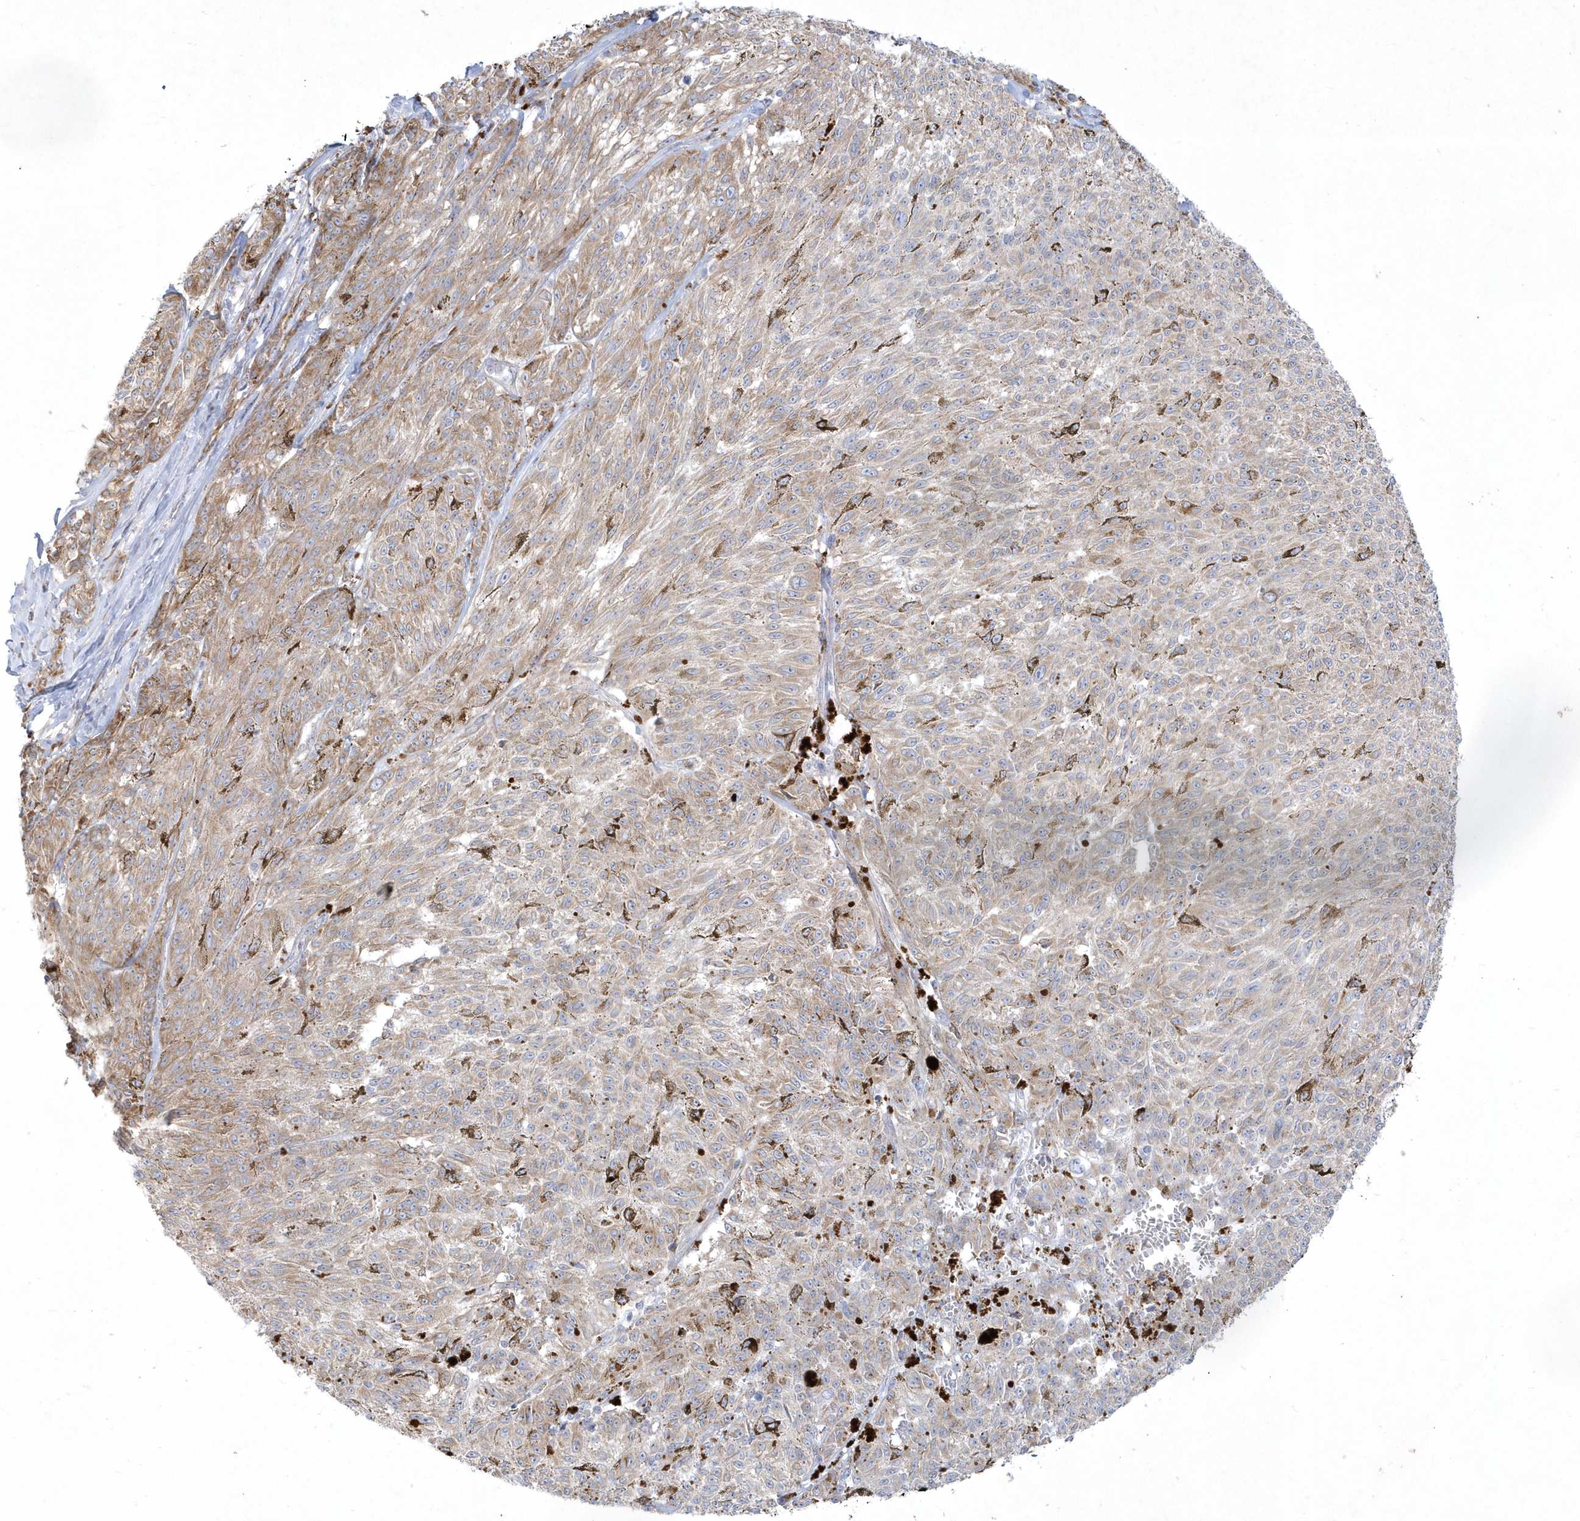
{"staining": {"intensity": "weak", "quantity": ">75%", "location": "cytoplasmic/membranous"}, "tissue": "melanoma", "cell_type": "Tumor cells", "image_type": "cancer", "snomed": [{"axis": "morphology", "description": "Malignant melanoma, NOS"}, {"axis": "topography", "description": "Skin"}], "caption": "A high-resolution photomicrograph shows immunohistochemistry staining of melanoma, which reveals weak cytoplasmic/membranous staining in approximately >75% of tumor cells.", "gene": "LARS1", "patient": {"sex": "female", "age": 72}}